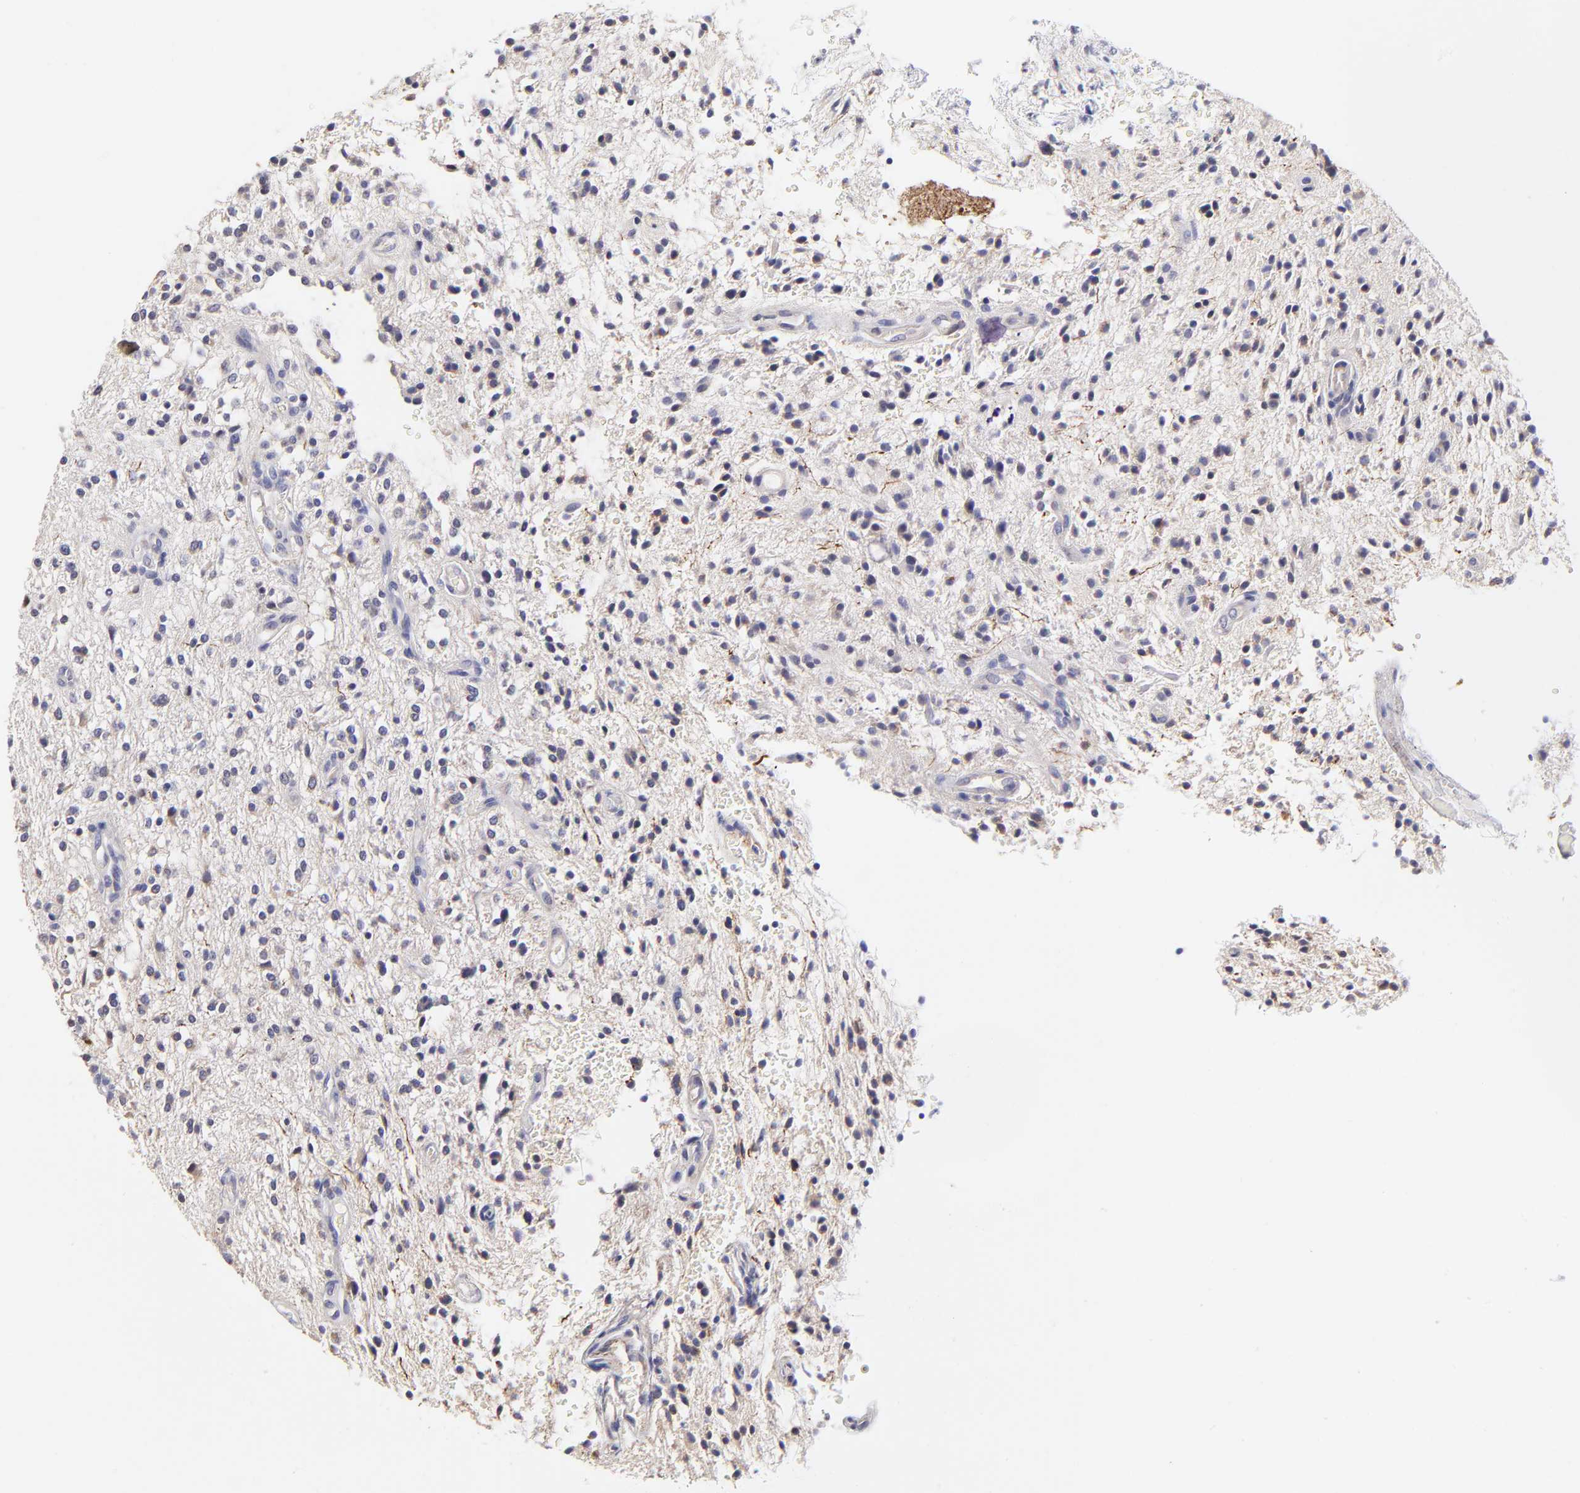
{"staining": {"intensity": "weak", "quantity": "<25%", "location": "cytoplasmic/membranous"}, "tissue": "glioma", "cell_type": "Tumor cells", "image_type": "cancer", "snomed": [{"axis": "morphology", "description": "Glioma, malignant, NOS"}, {"axis": "topography", "description": "Cerebellum"}], "caption": "Glioma was stained to show a protein in brown. There is no significant staining in tumor cells.", "gene": "BTG2", "patient": {"sex": "female", "age": 10}}